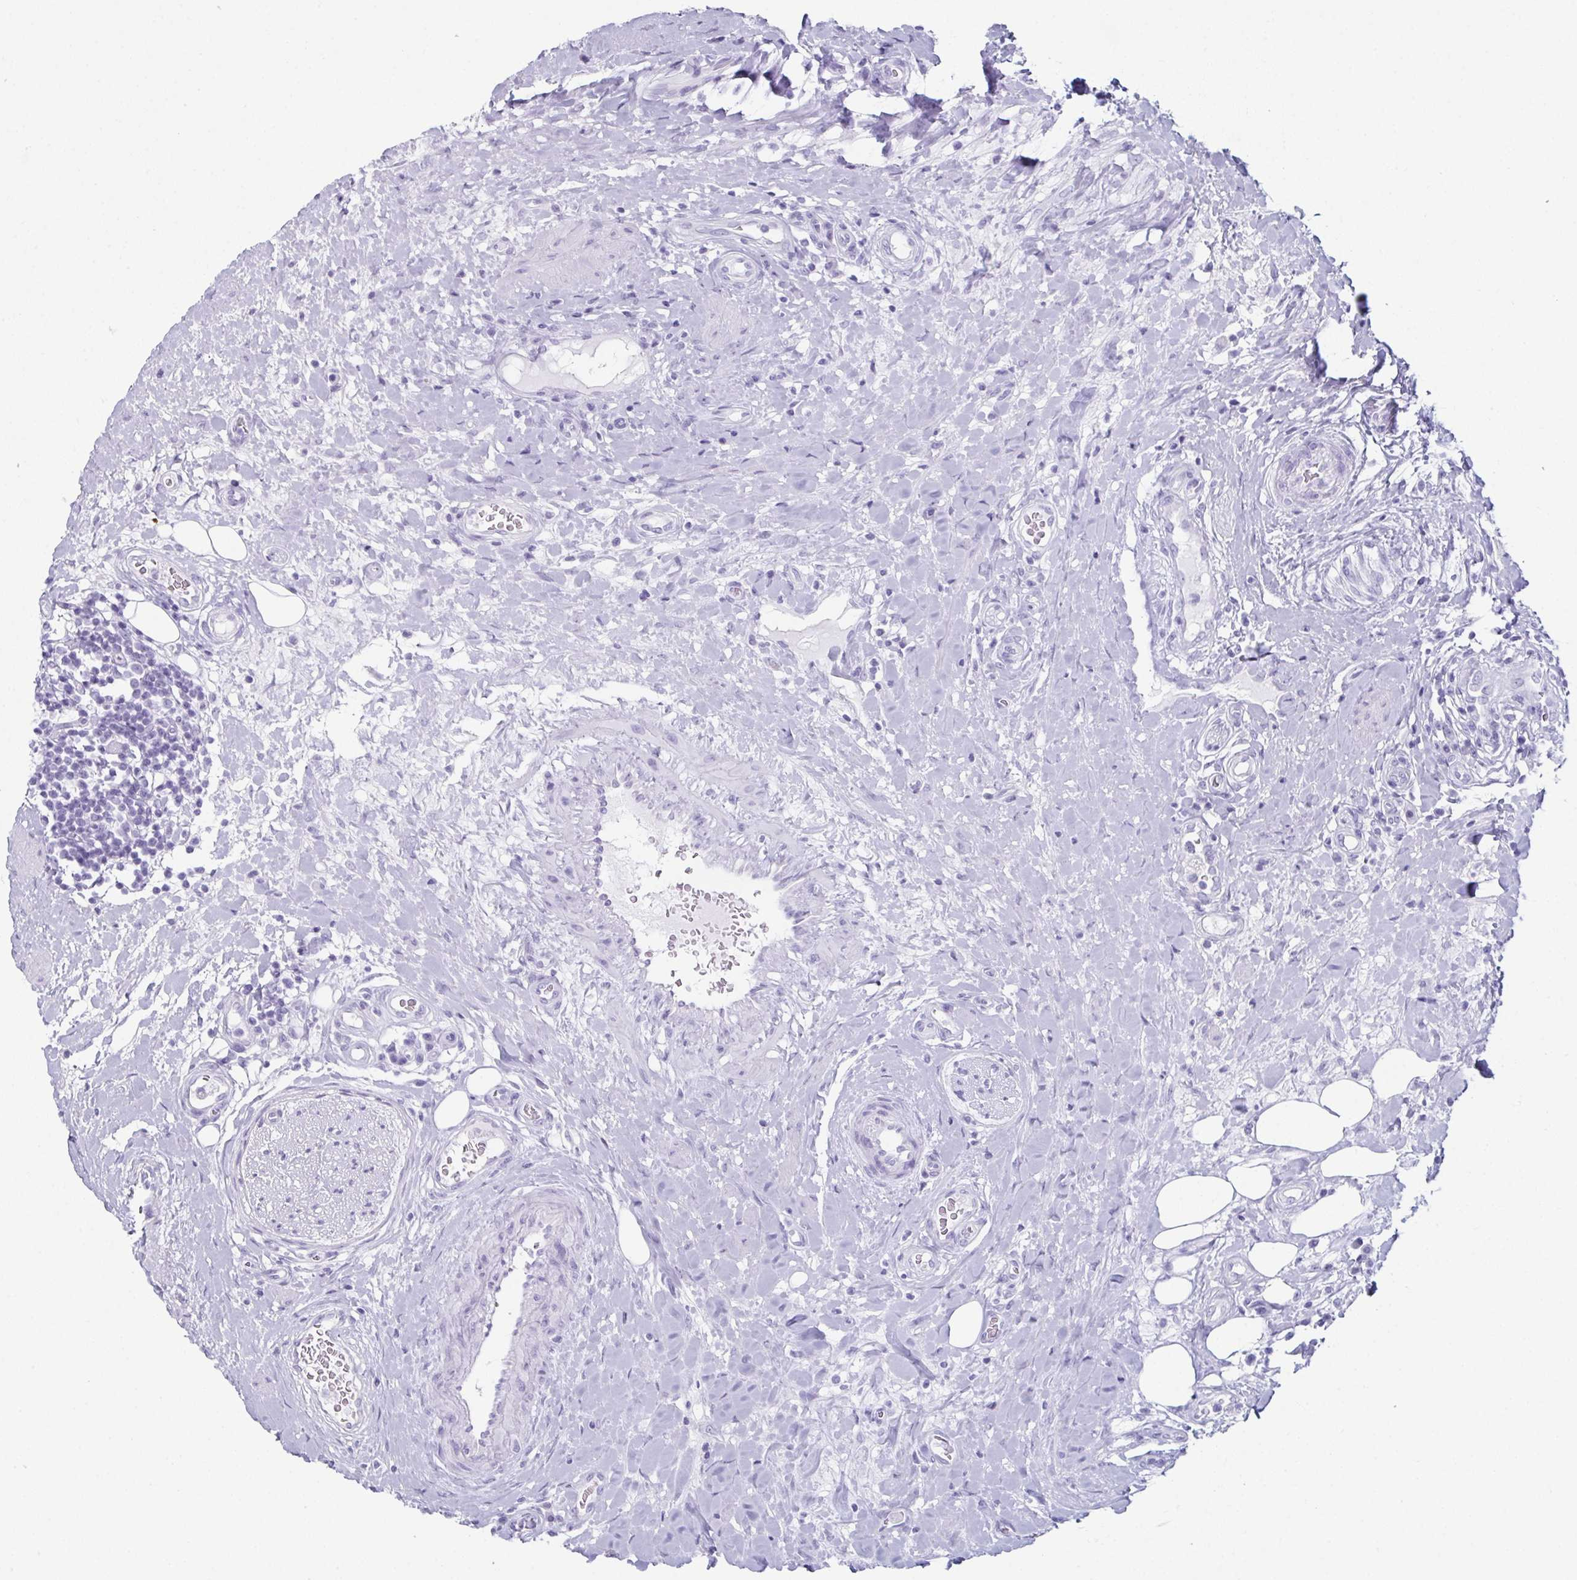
{"staining": {"intensity": "negative", "quantity": "none", "location": "none"}, "tissue": "testis cancer", "cell_type": "Tumor cells", "image_type": "cancer", "snomed": [{"axis": "morphology", "description": "Carcinoma, Embryonal, NOS"}, {"axis": "topography", "description": "Testis"}], "caption": "High power microscopy histopathology image of an immunohistochemistry micrograph of testis embryonal carcinoma, revealing no significant positivity in tumor cells.", "gene": "ENKUR", "patient": {"sex": "male", "age": 24}}